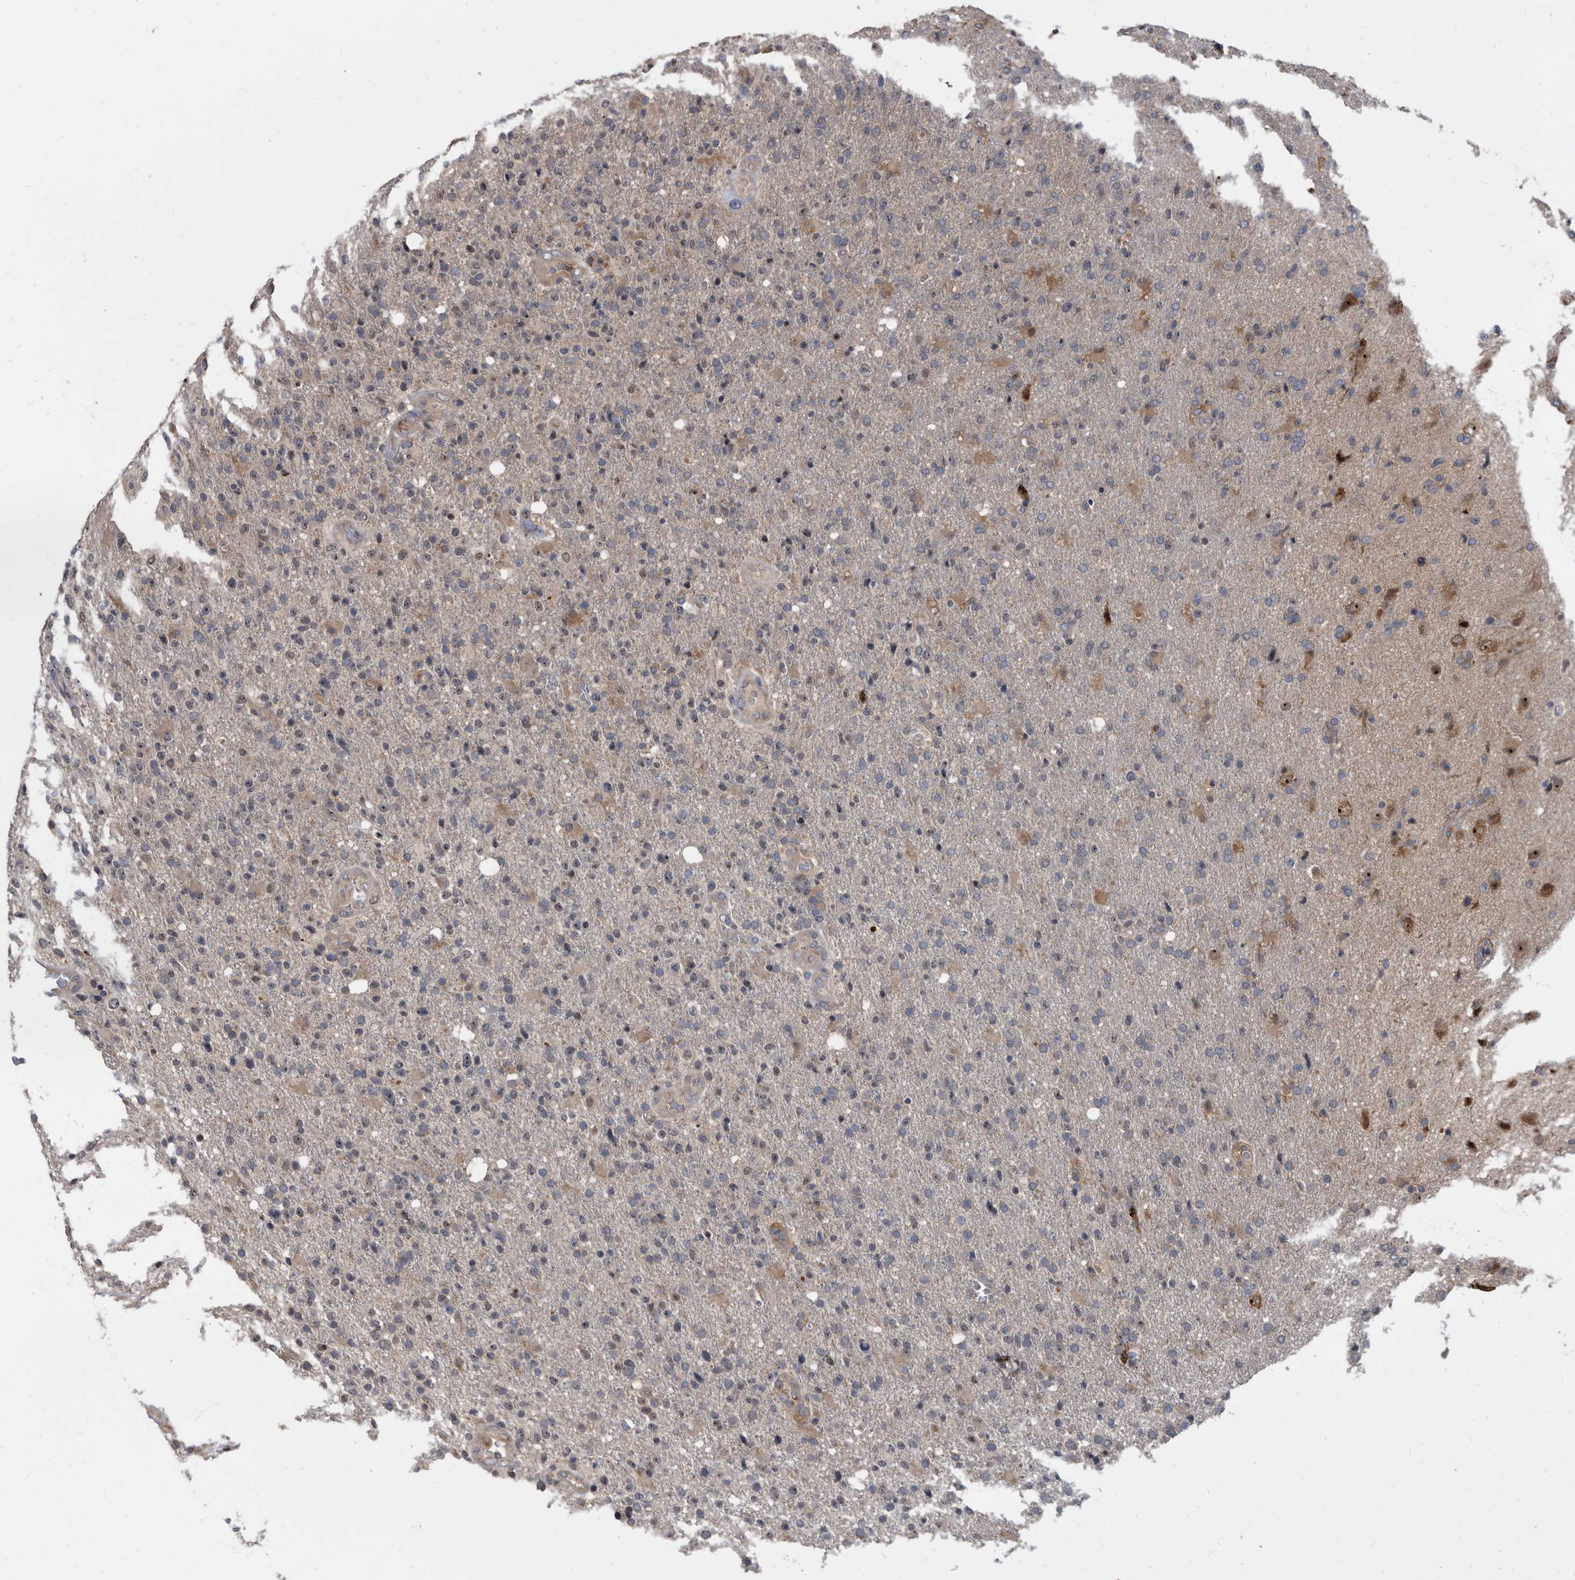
{"staining": {"intensity": "negative", "quantity": "none", "location": "none"}, "tissue": "glioma", "cell_type": "Tumor cells", "image_type": "cancer", "snomed": [{"axis": "morphology", "description": "Glioma, malignant, High grade"}, {"axis": "topography", "description": "Brain"}], "caption": "Micrograph shows no protein positivity in tumor cells of glioma tissue. (IHC, brightfield microscopy, high magnification).", "gene": "APEH", "patient": {"sex": "male", "age": 72}}